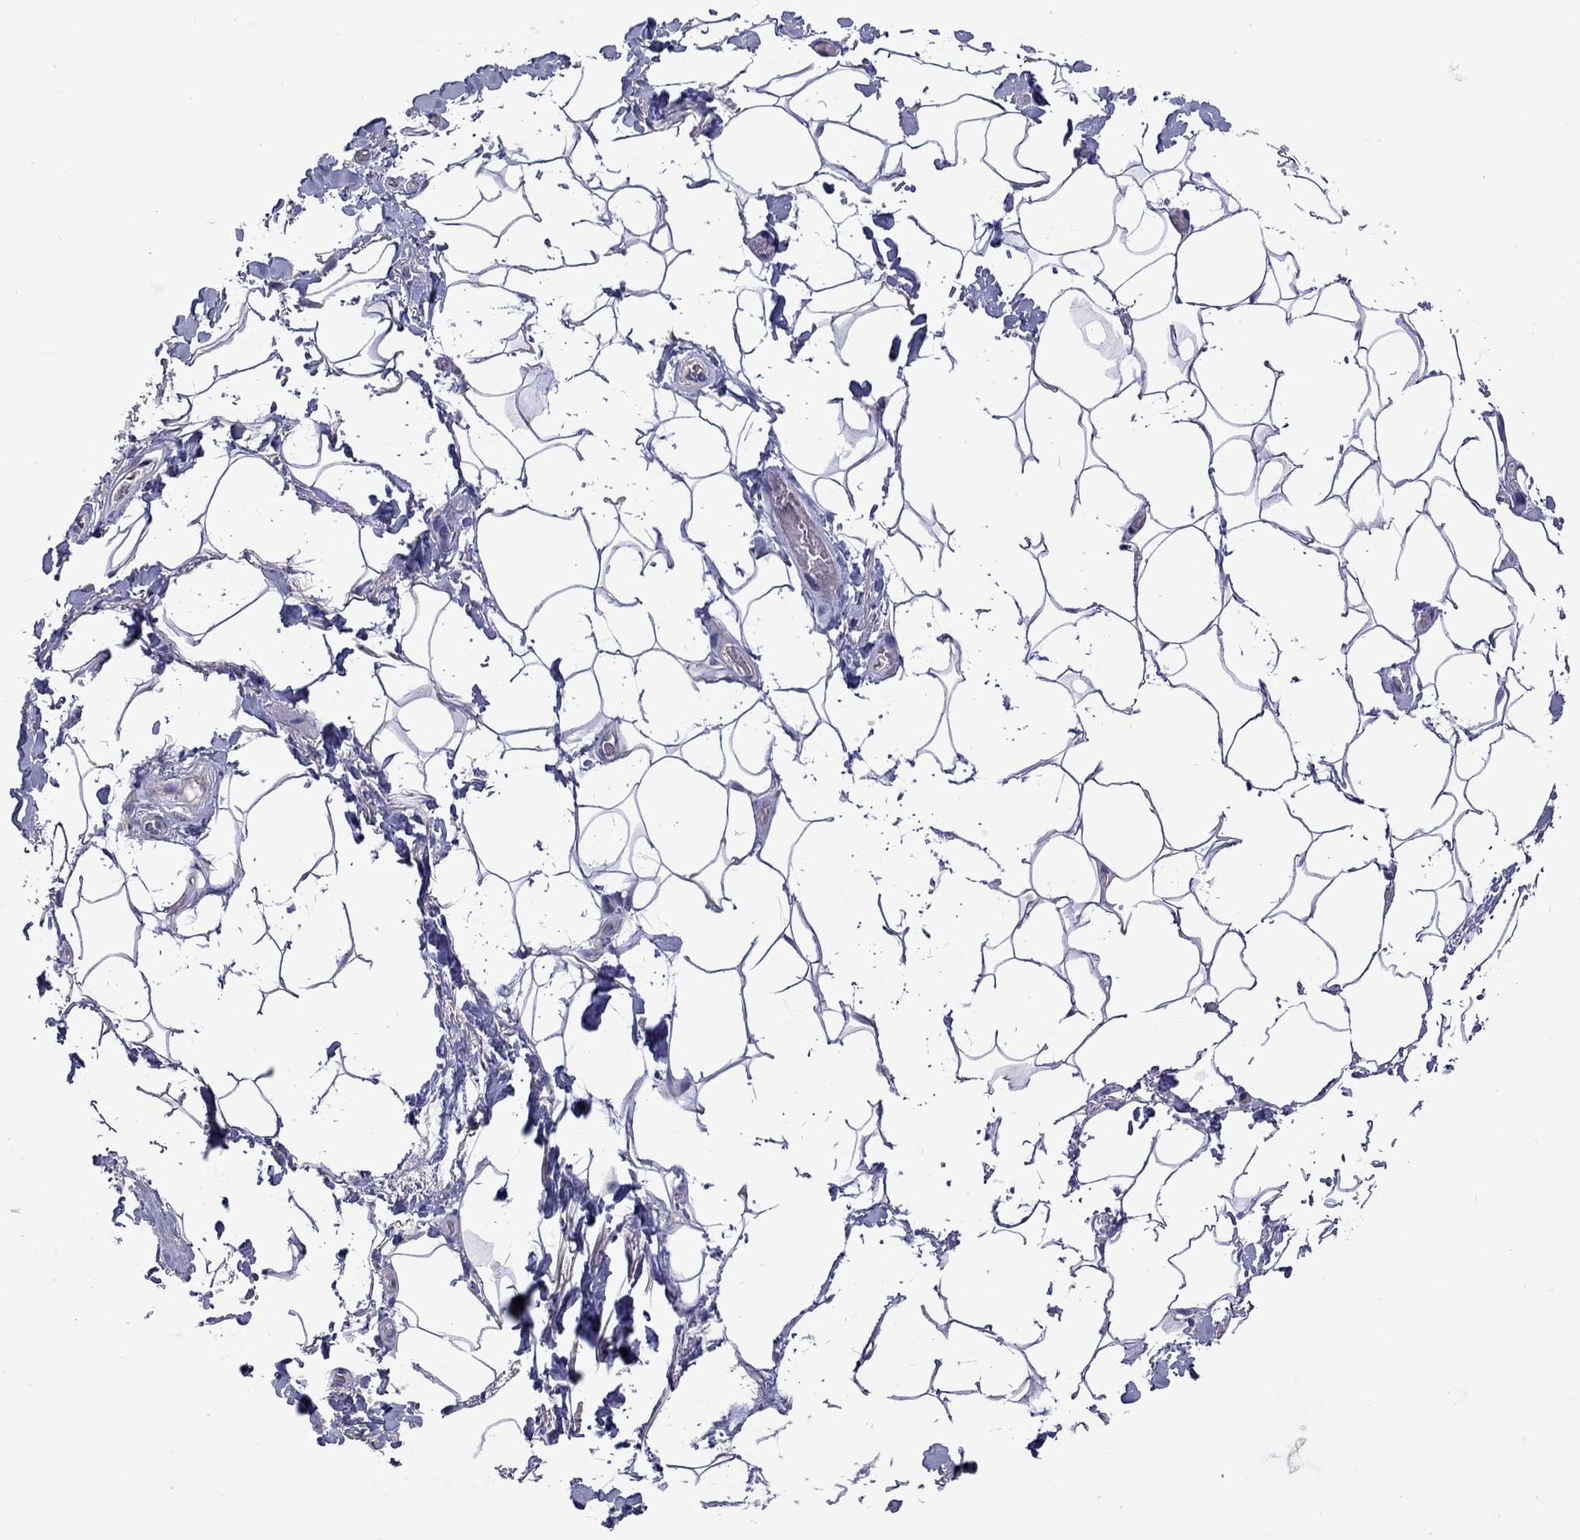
{"staining": {"intensity": "negative", "quantity": "none", "location": "none"}, "tissue": "adipose tissue", "cell_type": "Adipocytes", "image_type": "normal", "snomed": [{"axis": "morphology", "description": "Normal tissue, NOS"}, {"axis": "topography", "description": "Anal"}, {"axis": "topography", "description": "Peripheral nerve tissue"}], "caption": "Immunohistochemistry (IHC) micrograph of normal adipose tissue stained for a protein (brown), which shows no staining in adipocytes. (DAB (3,3'-diaminobenzidine) immunohistochemistry (IHC), high magnification).", "gene": "RTP5", "patient": {"sex": "male", "age": 53}}